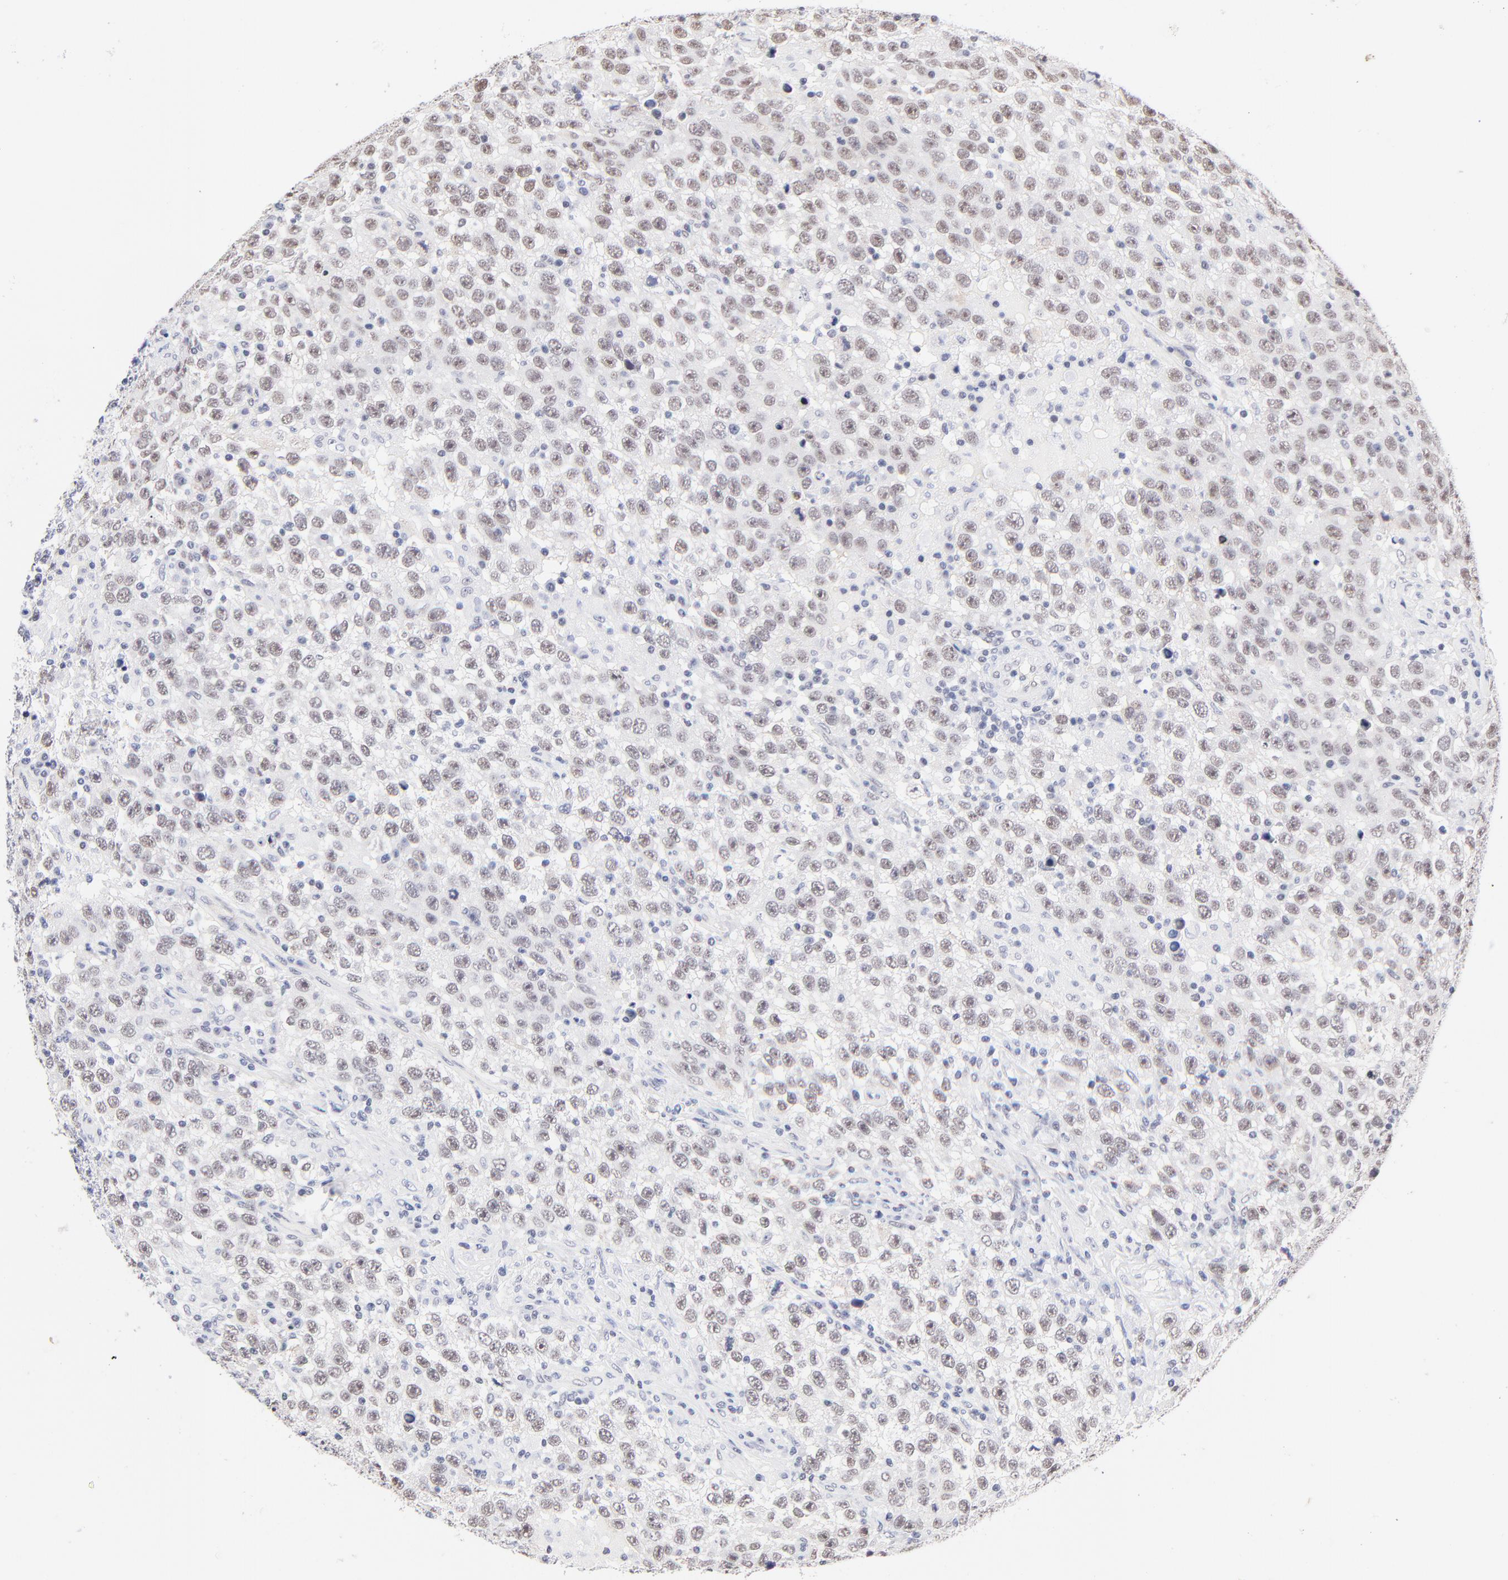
{"staining": {"intensity": "weak", "quantity": ">75%", "location": "nuclear"}, "tissue": "testis cancer", "cell_type": "Tumor cells", "image_type": "cancer", "snomed": [{"axis": "morphology", "description": "Seminoma, NOS"}, {"axis": "topography", "description": "Testis"}], "caption": "A photomicrograph of human testis cancer (seminoma) stained for a protein reveals weak nuclear brown staining in tumor cells.", "gene": "ZNF74", "patient": {"sex": "male", "age": 41}}